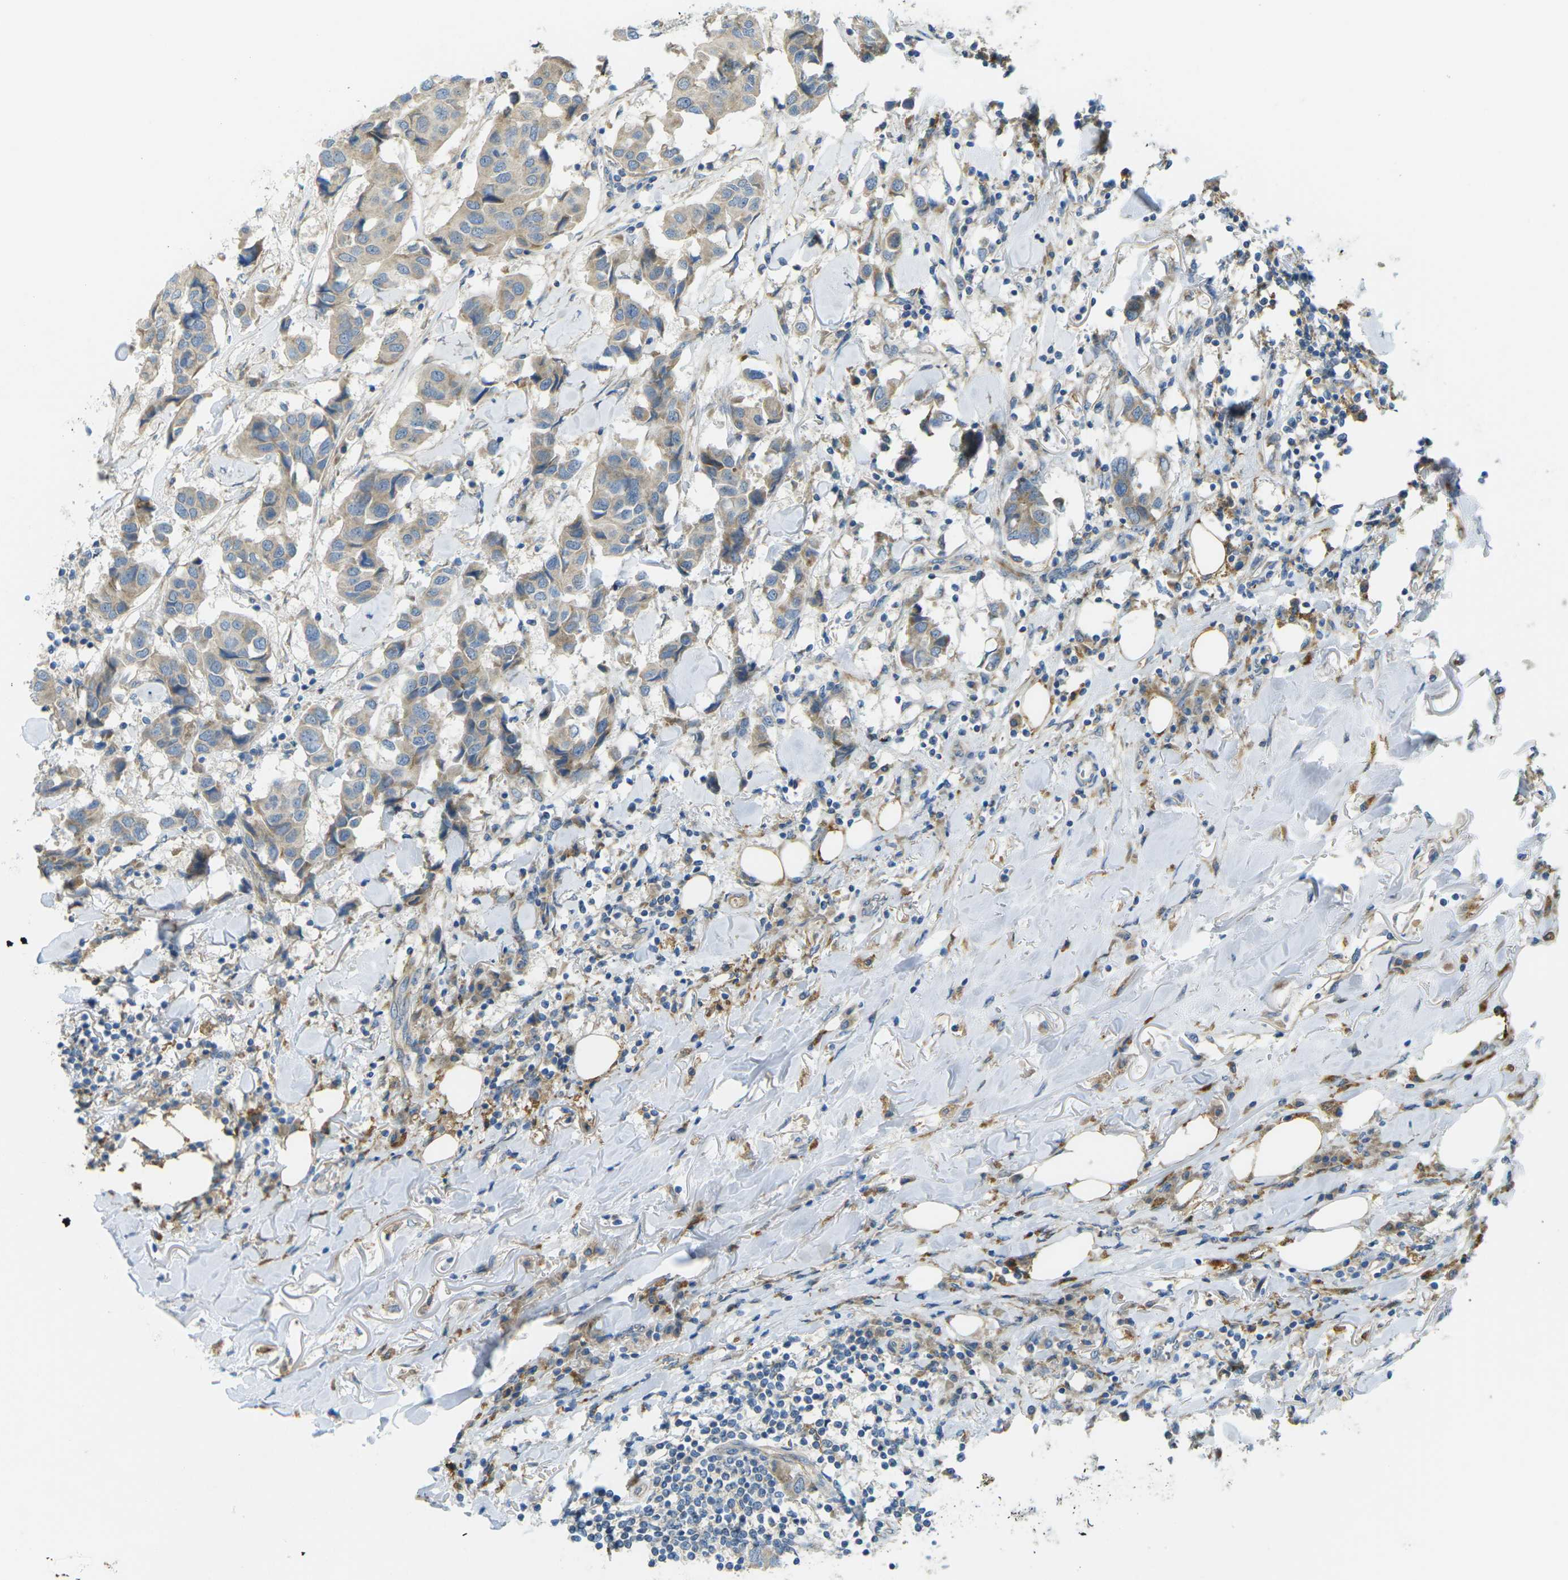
{"staining": {"intensity": "weak", "quantity": ">75%", "location": "cytoplasmic/membranous"}, "tissue": "breast cancer", "cell_type": "Tumor cells", "image_type": "cancer", "snomed": [{"axis": "morphology", "description": "Duct carcinoma"}, {"axis": "topography", "description": "Breast"}], "caption": "Immunohistochemical staining of intraductal carcinoma (breast) reveals weak cytoplasmic/membranous protein staining in approximately >75% of tumor cells. (brown staining indicates protein expression, while blue staining denotes nuclei).", "gene": "MYLK4", "patient": {"sex": "female", "age": 80}}